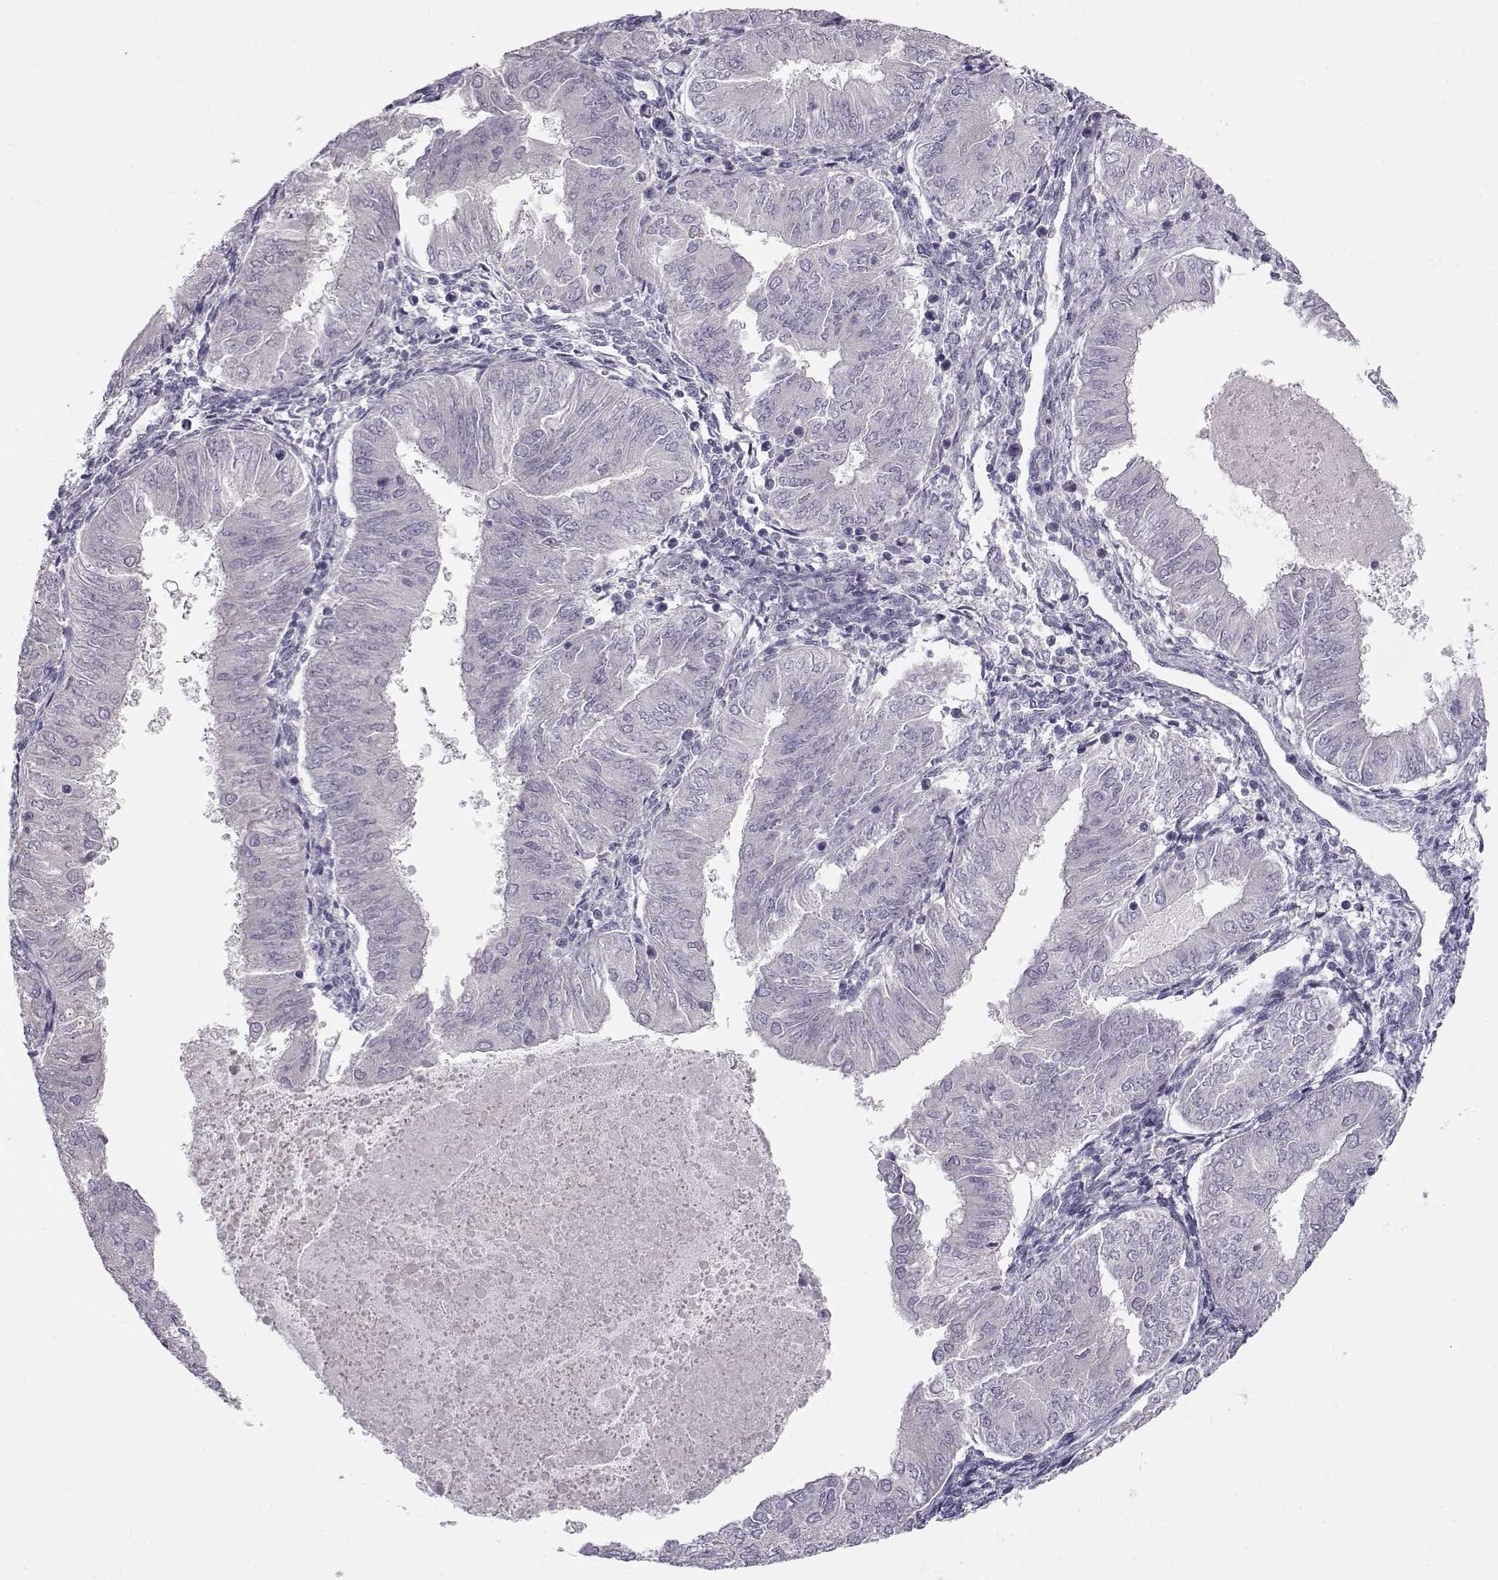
{"staining": {"intensity": "negative", "quantity": "none", "location": "none"}, "tissue": "endometrial cancer", "cell_type": "Tumor cells", "image_type": "cancer", "snomed": [{"axis": "morphology", "description": "Adenocarcinoma, NOS"}, {"axis": "topography", "description": "Endometrium"}], "caption": "Photomicrograph shows no significant protein staining in tumor cells of endometrial adenocarcinoma.", "gene": "GRK1", "patient": {"sex": "female", "age": 53}}